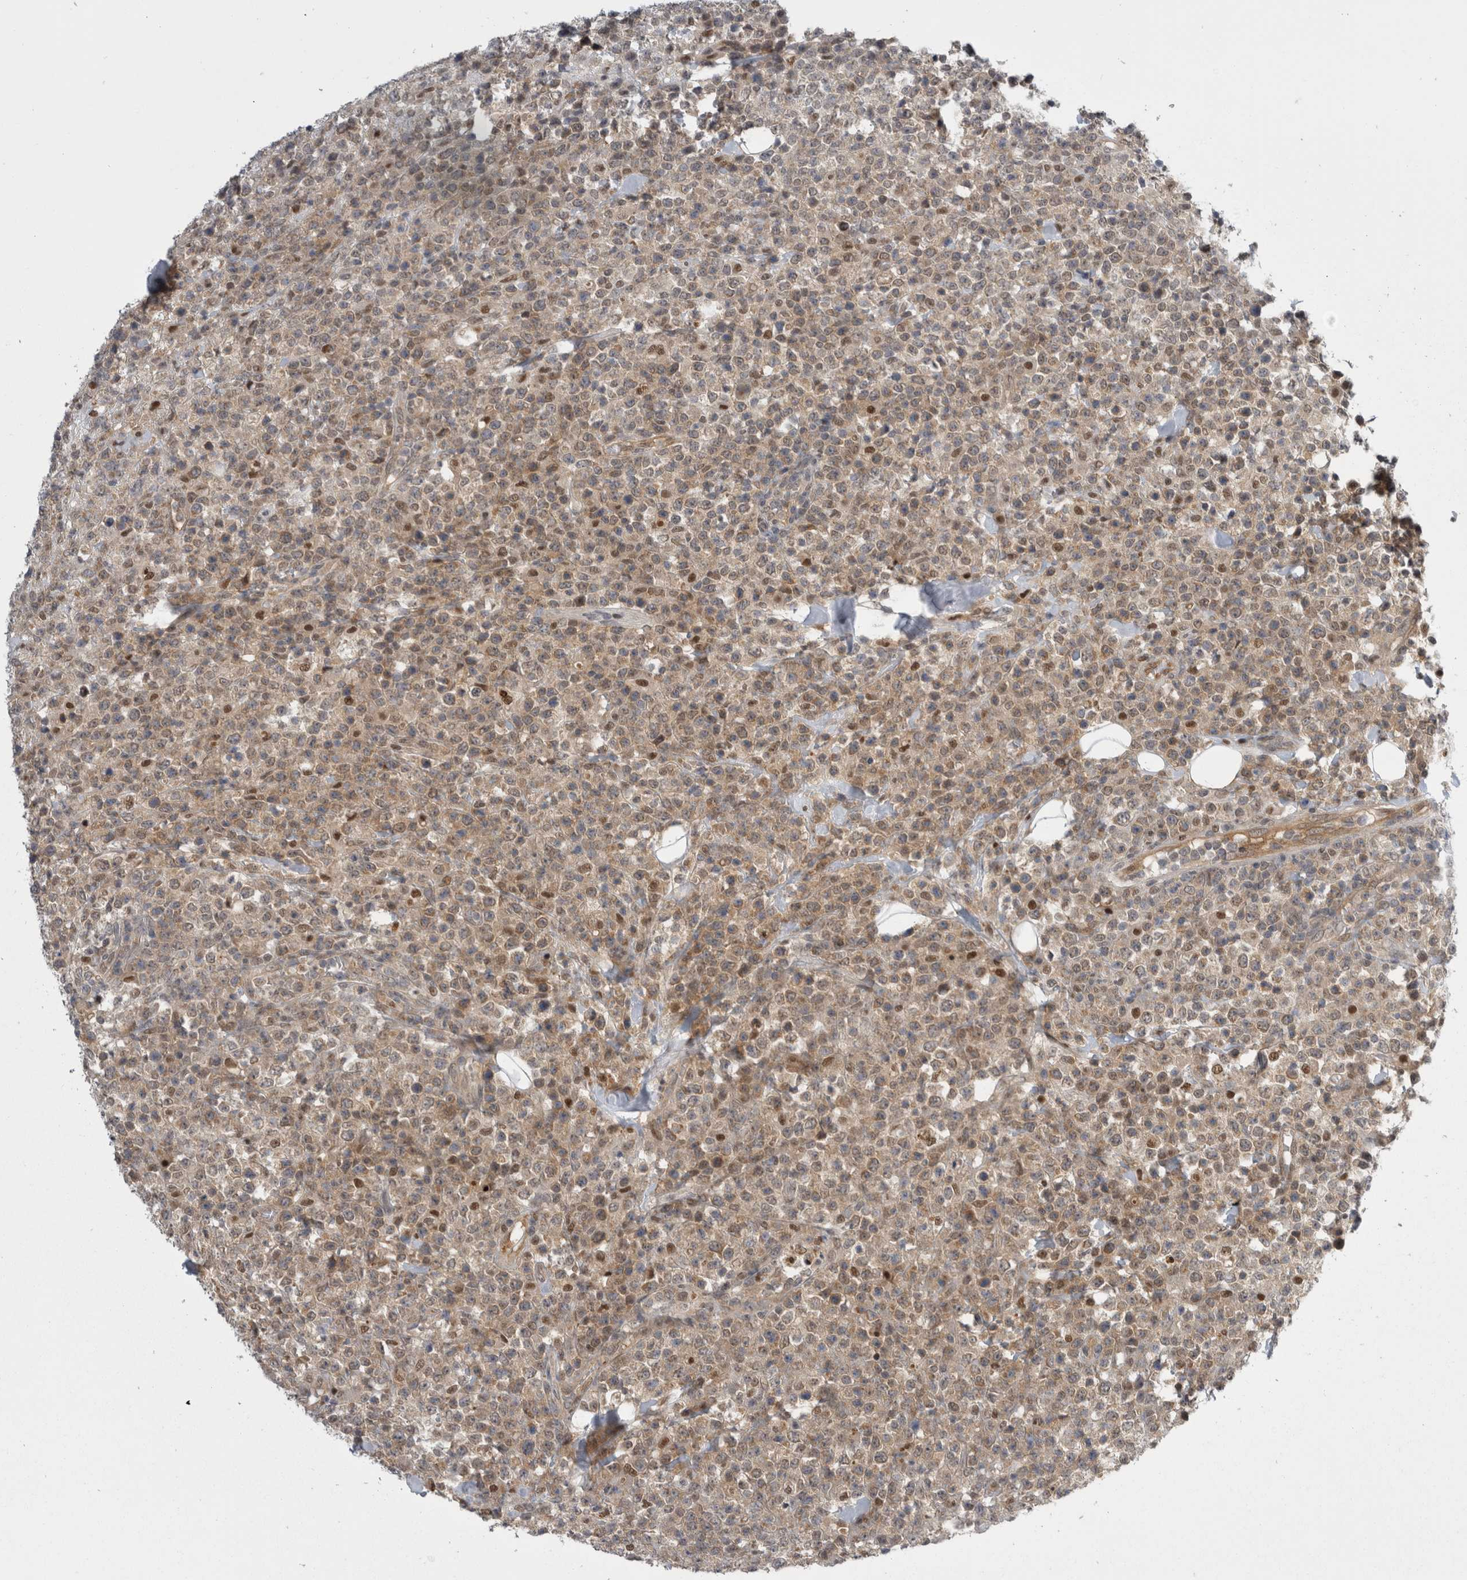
{"staining": {"intensity": "moderate", "quantity": ">75%", "location": "cytoplasmic/membranous"}, "tissue": "lymphoma", "cell_type": "Tumor cells", "image_type": "cancer", "snomed": [{"axis": "morphology", "description": "Malignant lymphoma, non-Hodgkin's type, High grade"}, {"axis": "topography", "description": "Colon"}], "caption": "The histopathology image shows a brown stain indicating the presence of a protein in the cytoplasmic/membranous of tumor cells in high-grade malignant lymphoma, non-Hodgkin's type.", "gene": "PSMB2", "patient": {"sex": "female", "age": 53}}